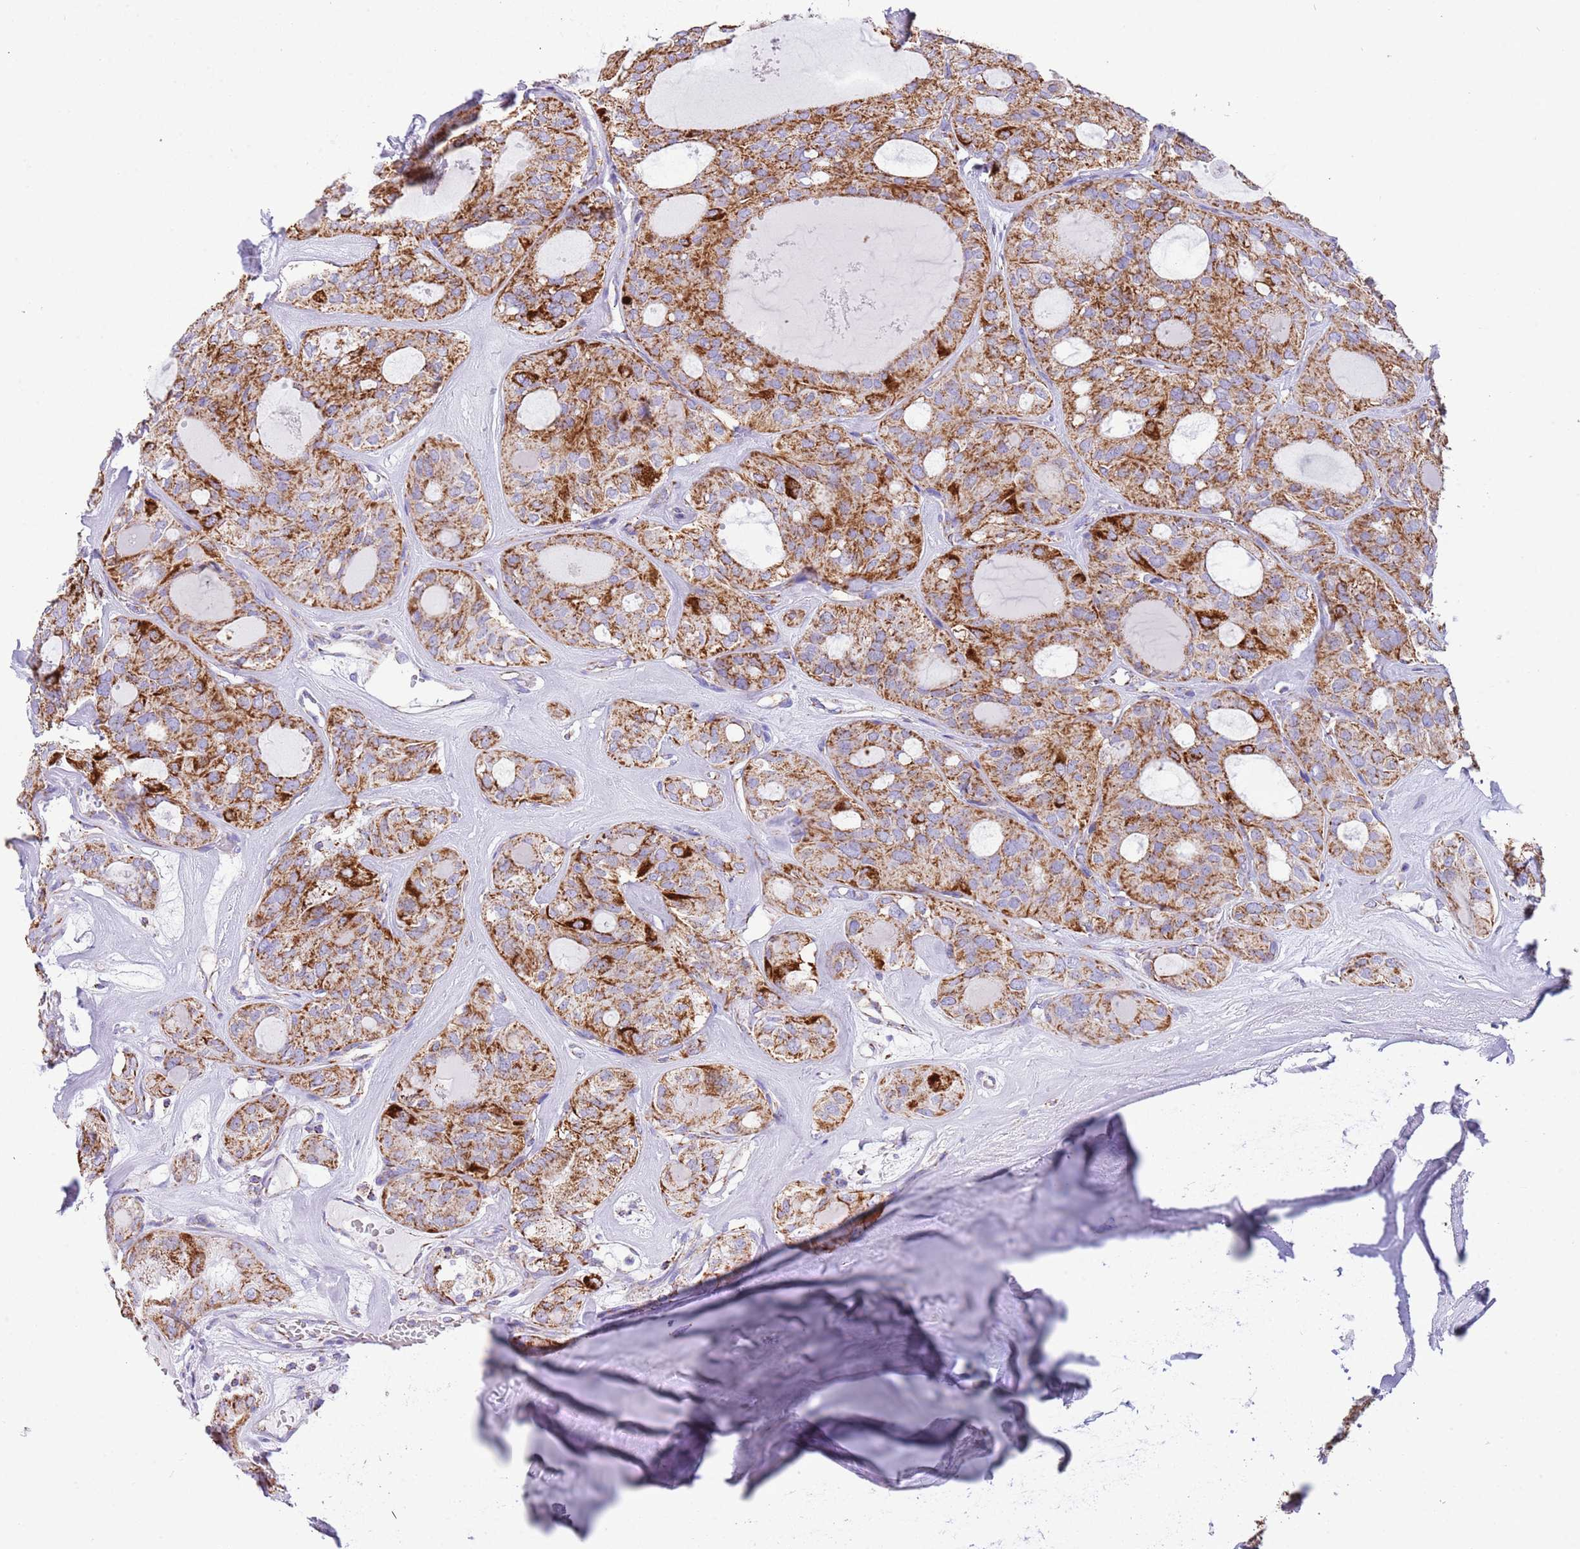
{"staining": {"intensity": "moderate", "quantity": ">75%", "location": "cytoplasmic/membranous"}, "tissue": "thyroid cancer", "cell_type": "Tumor cells", "image_type": "cancer", "snomed": [{"axis": "morphology", "description": "Follicular adenoma carcinoma, NOS"}, {"axis": "topography", "description": "Thyroid gland"}], "caption": "This is a micrograph of immunohistochemistry staining of thyroid cancer (follicular adenoma carcinoma), which shows moderate positivity in the cytoplasmic/membranous of tumor cells.", "gene": "SUCLG2", "patient": {"sex": "male", "age": 75}}